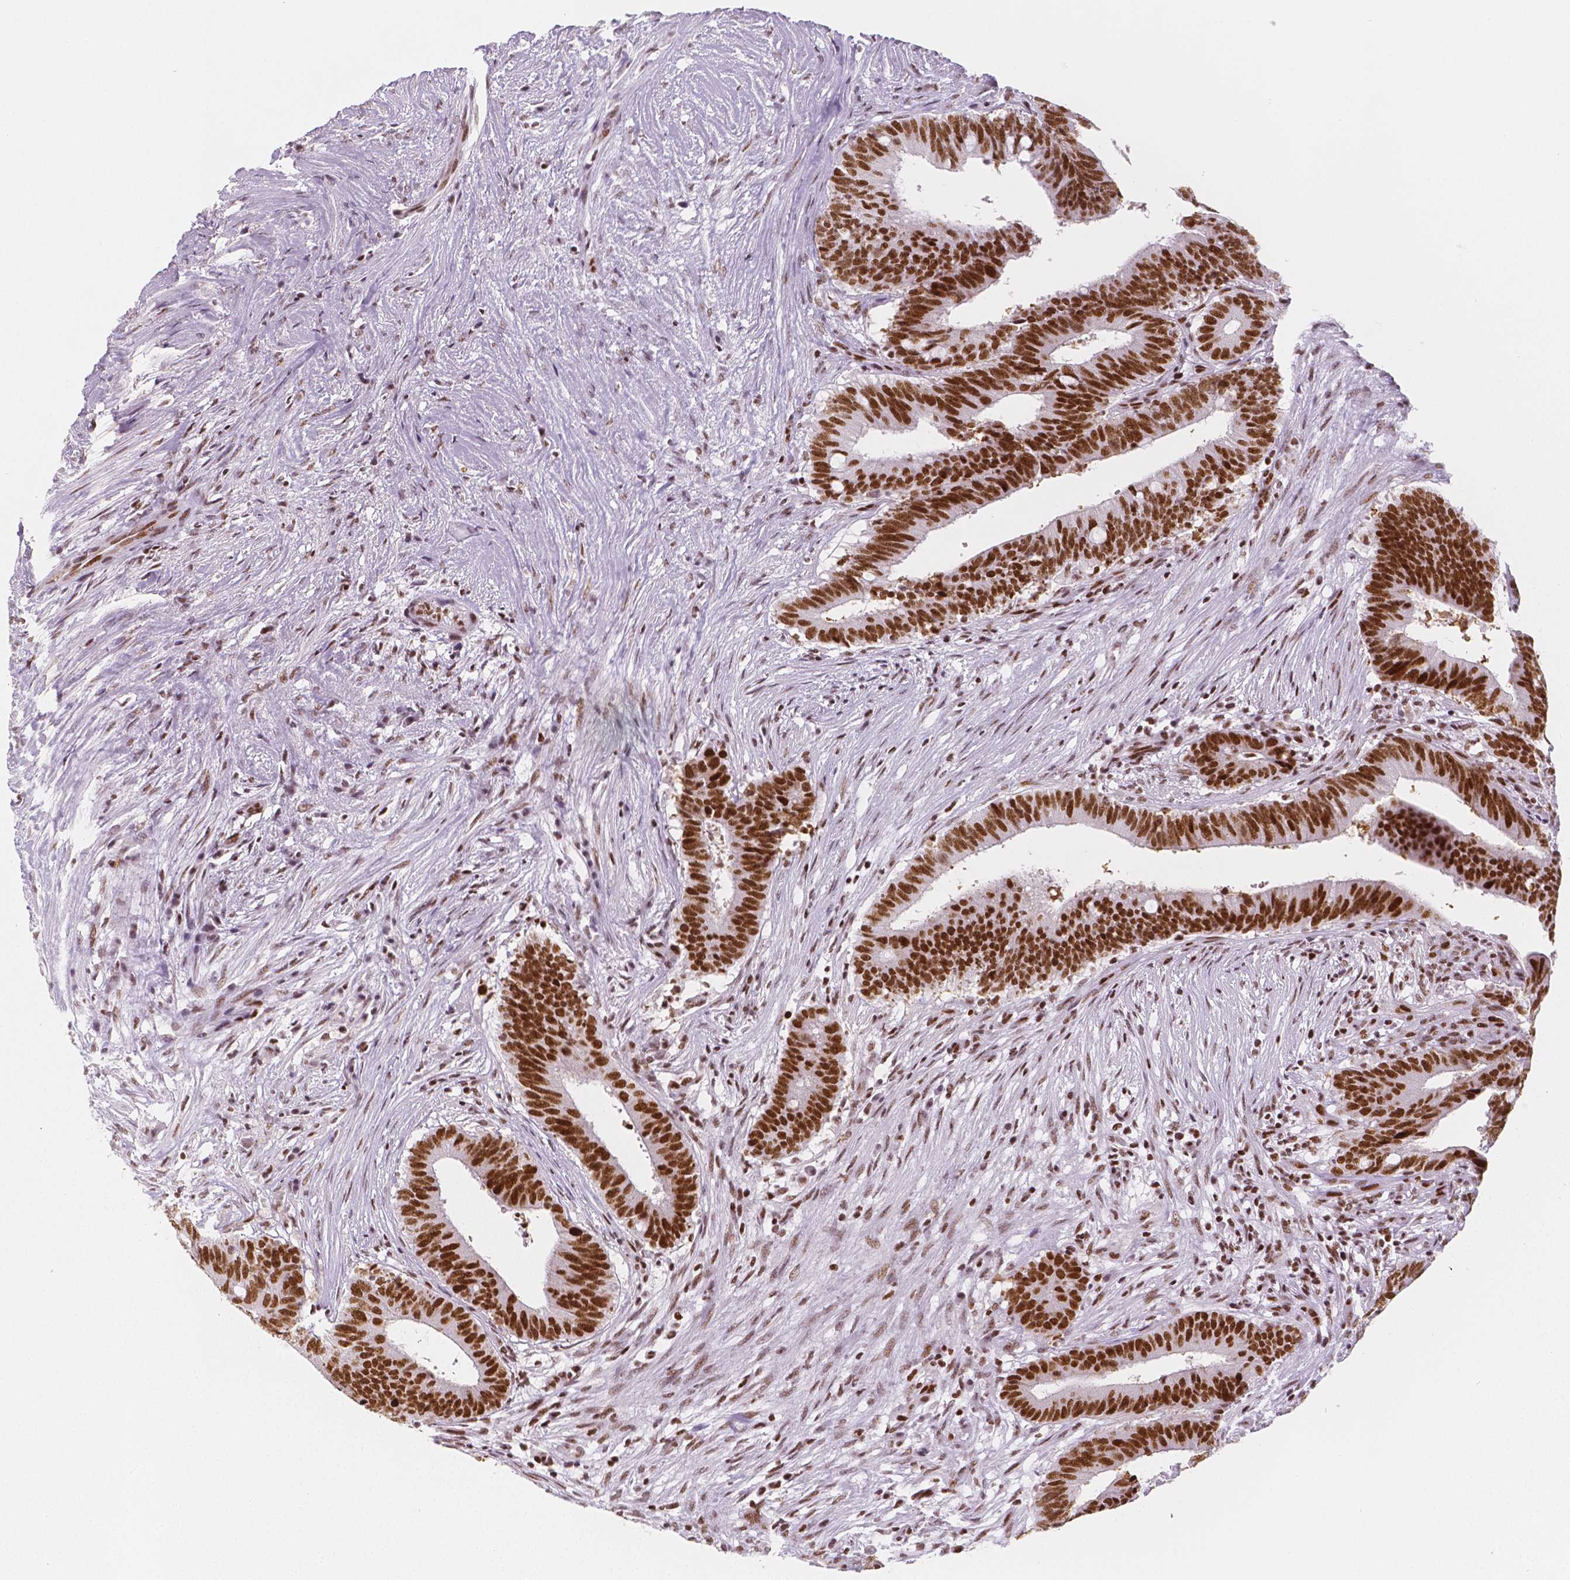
{"staining": {"intensity": "strong", "quantity": ">75%", "location": "nuclear"}, "tissue": "colorectal cancer", "cell_type": "Tumor cells", "image_type": "cancer", "snomed": [{"axis": "morphology", "description": "Adenocarcinoma, NOS"}, {"axis": "topography", "description": "Colon"}], "caption": "A high amount of strong nuclear expression is seen in approximately >75% of tumor cells in colorectal cancer (adenocarcinoma) tissue.", "gene": "HDAC1", "patient": {"sex": "female", "age": 43}}